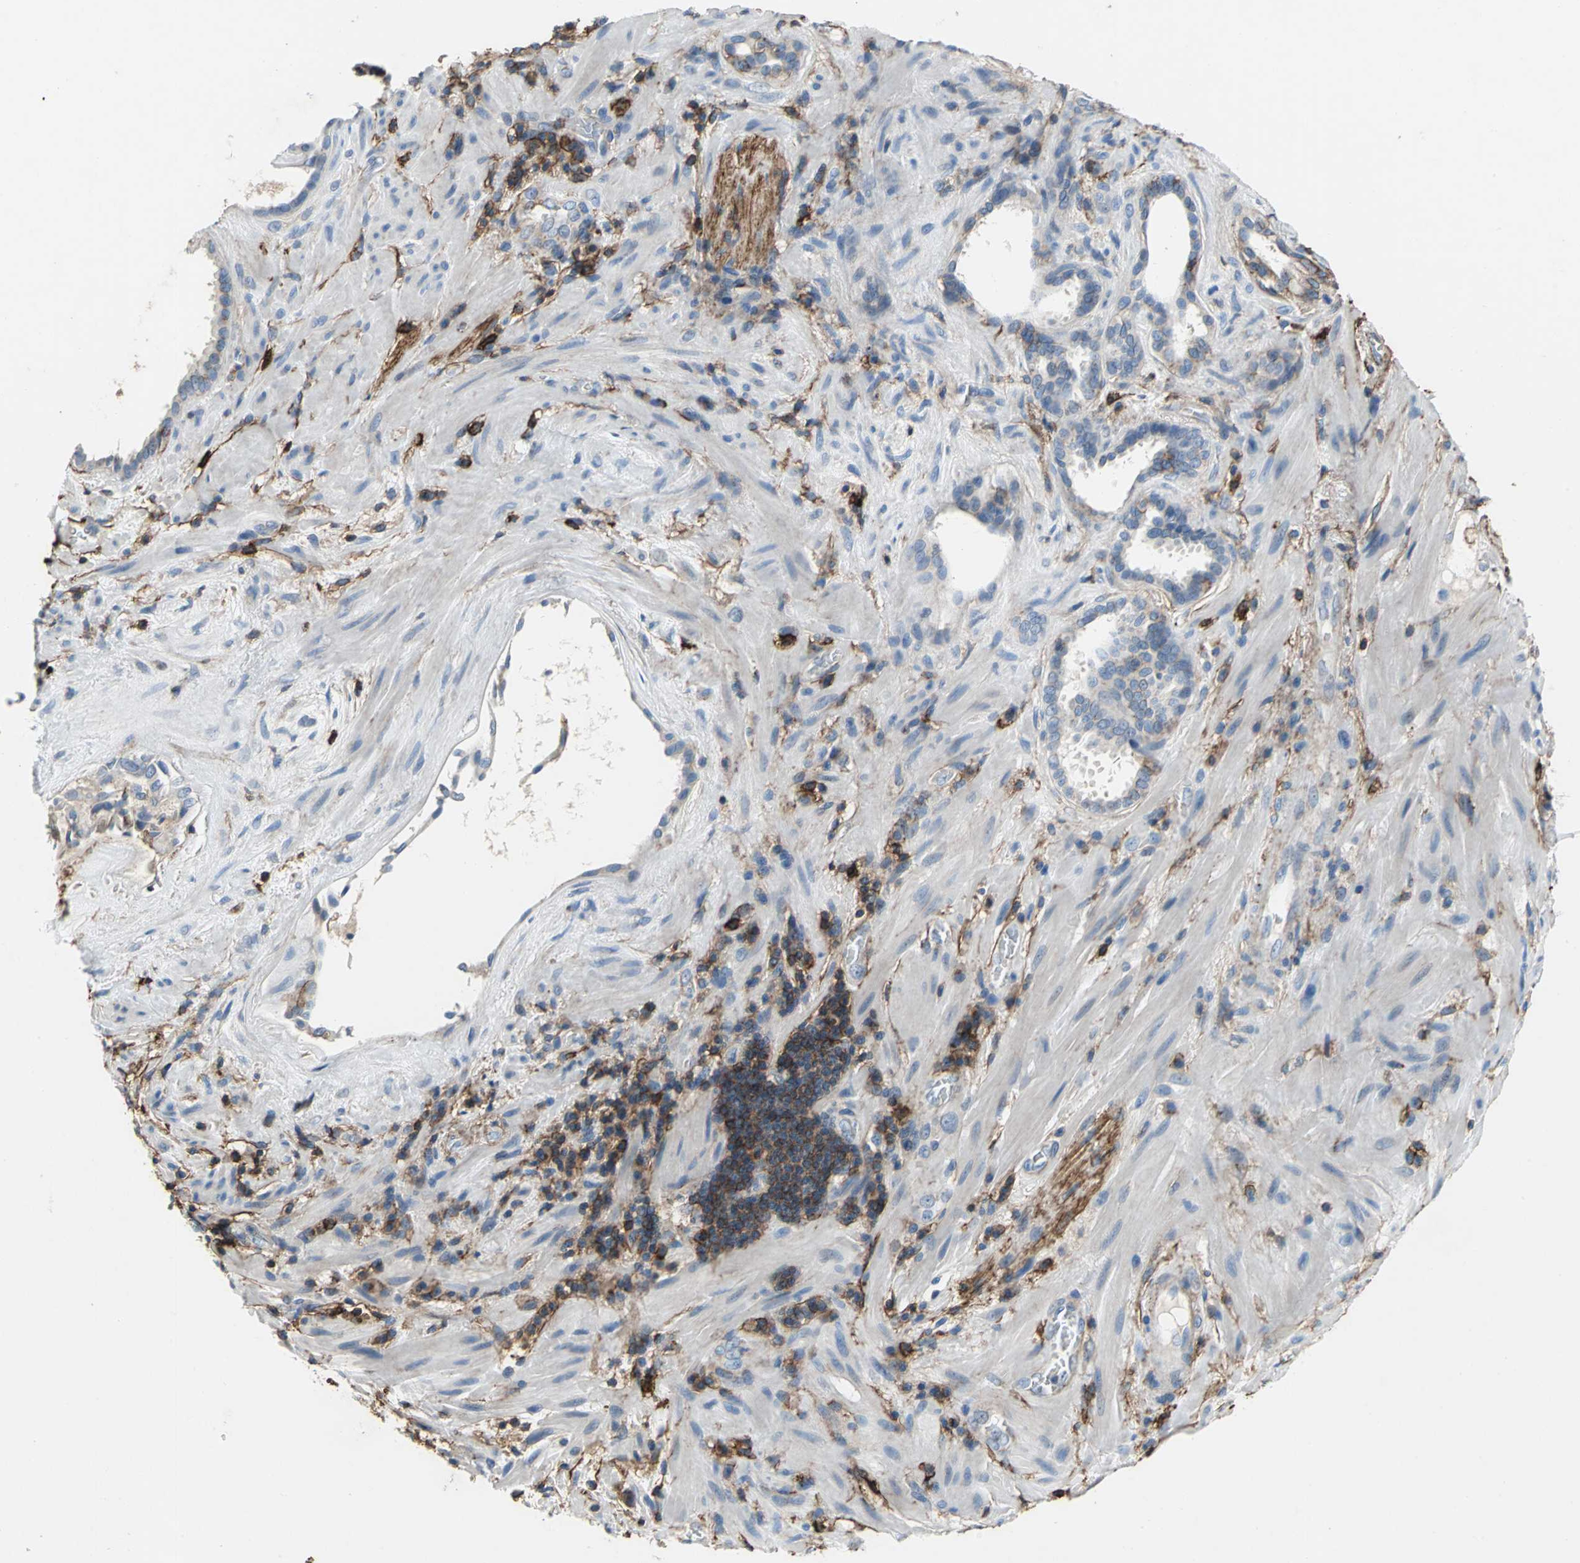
{"staining": {"intensity": "strong", "quantity": ">75%", "location": "cytoplasmic/membranous"}, "tissue": "prostate cancer", "cell_type": "Tumor cells", "image_type": "cancer", "snomed": [{"axis": "morphology", "description": "Adenocarcinoma, High grade"}, {"axis": "topography", "description": "Prostate"}], "caption": "IHC (DAB) staining of human prostate cancer (adenocarcinoma (high-grade)) shows strong cytoplasmic/membranous protein staining in approximately >75% of tumor cells. (Brightfield microscopy of DAB IHC at high magnification).", "gene": "CD44", "patient": {"sex": "male", "age": 68}}